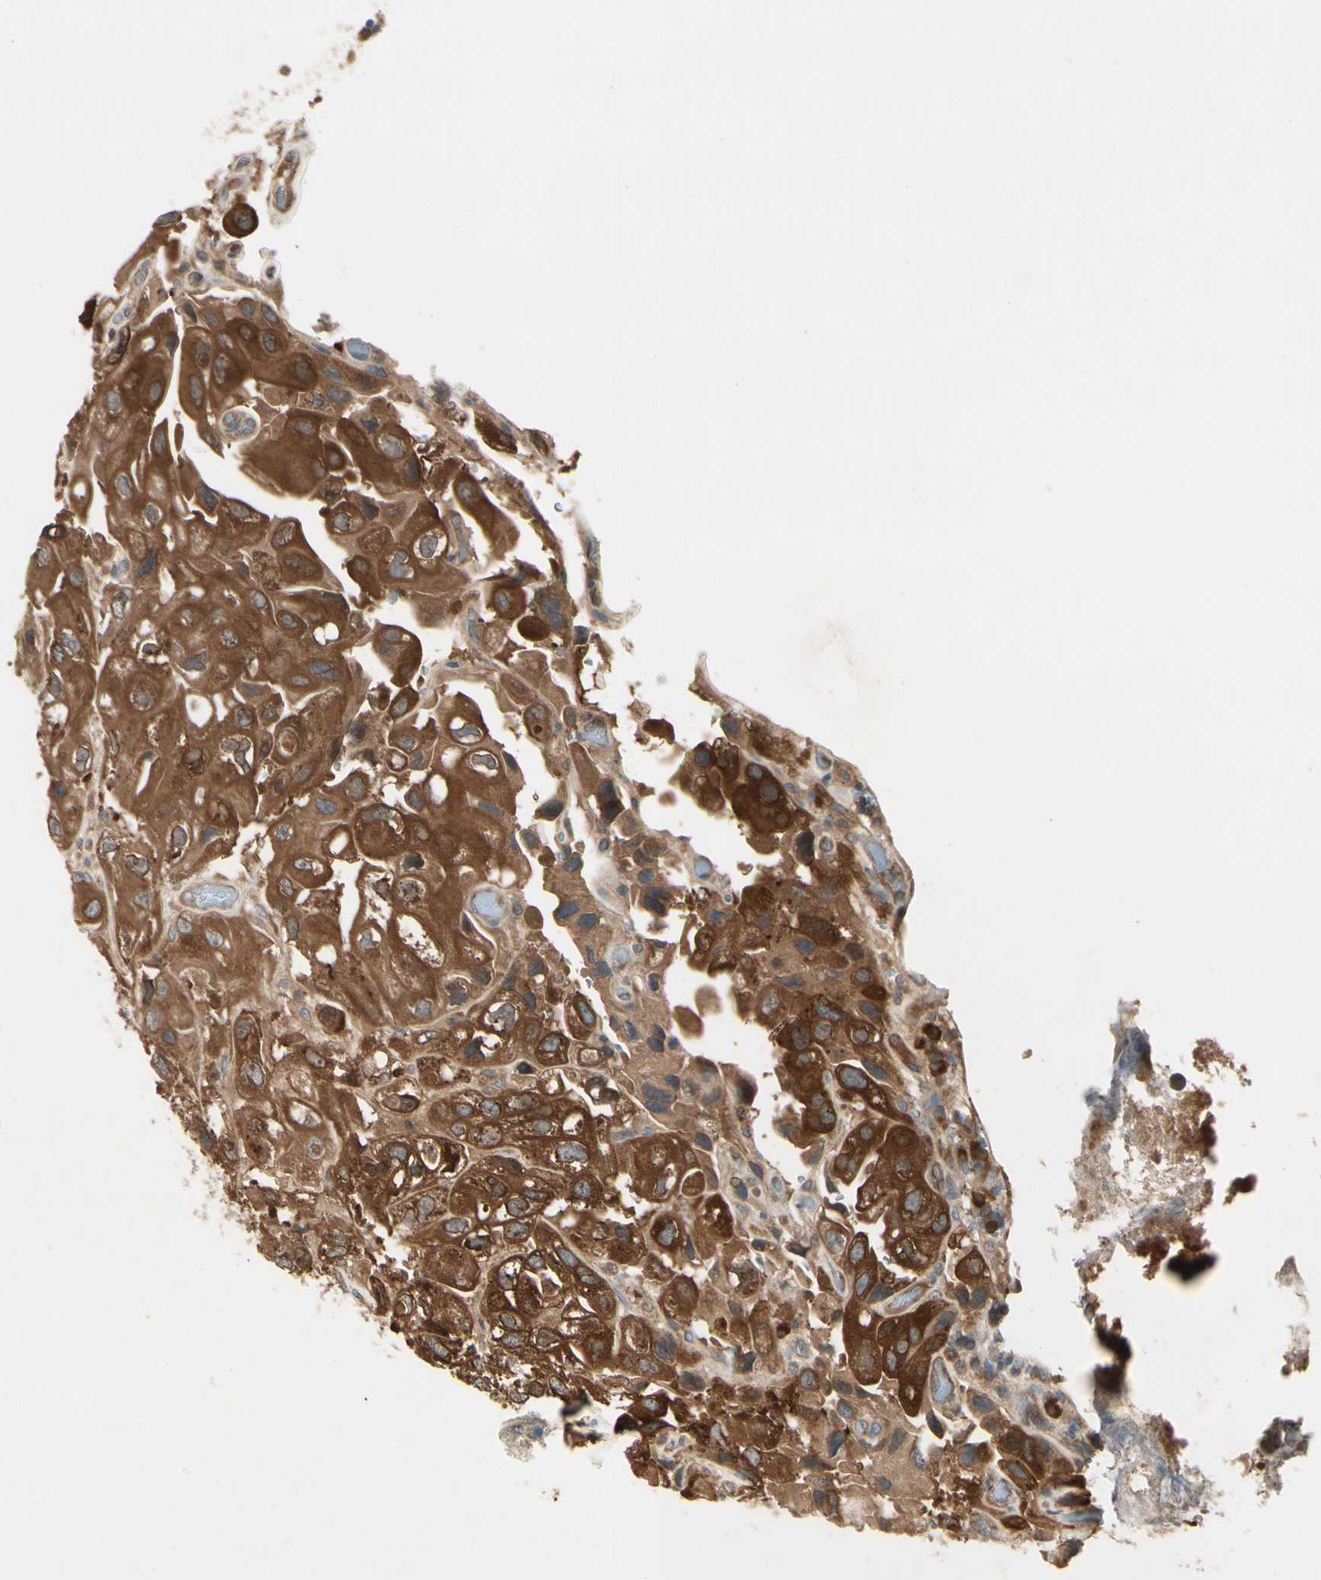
{"staining": {"intensity": "strong", "quantity": ">75%", "location": "cytoplasmic/membranous"}, "tissue": "urothelial cancer", "cell_type": "Tumor cells", "image_type": "cancer", "snomed": [{"axis": "morphology", "description": "Urothelial carcinoma, High grade"}, {"axis": "topography", "description": "Urinary bladder"}], "caption": "The photomicrograph reveals immunohistochemical staining of urothelial cancer. There is strong cytoplasmic/membranous staining is identified in about >75% of tumor cells.", "gene": "NME1-NME2", "patient": {"sex": "female", "age": 64}}